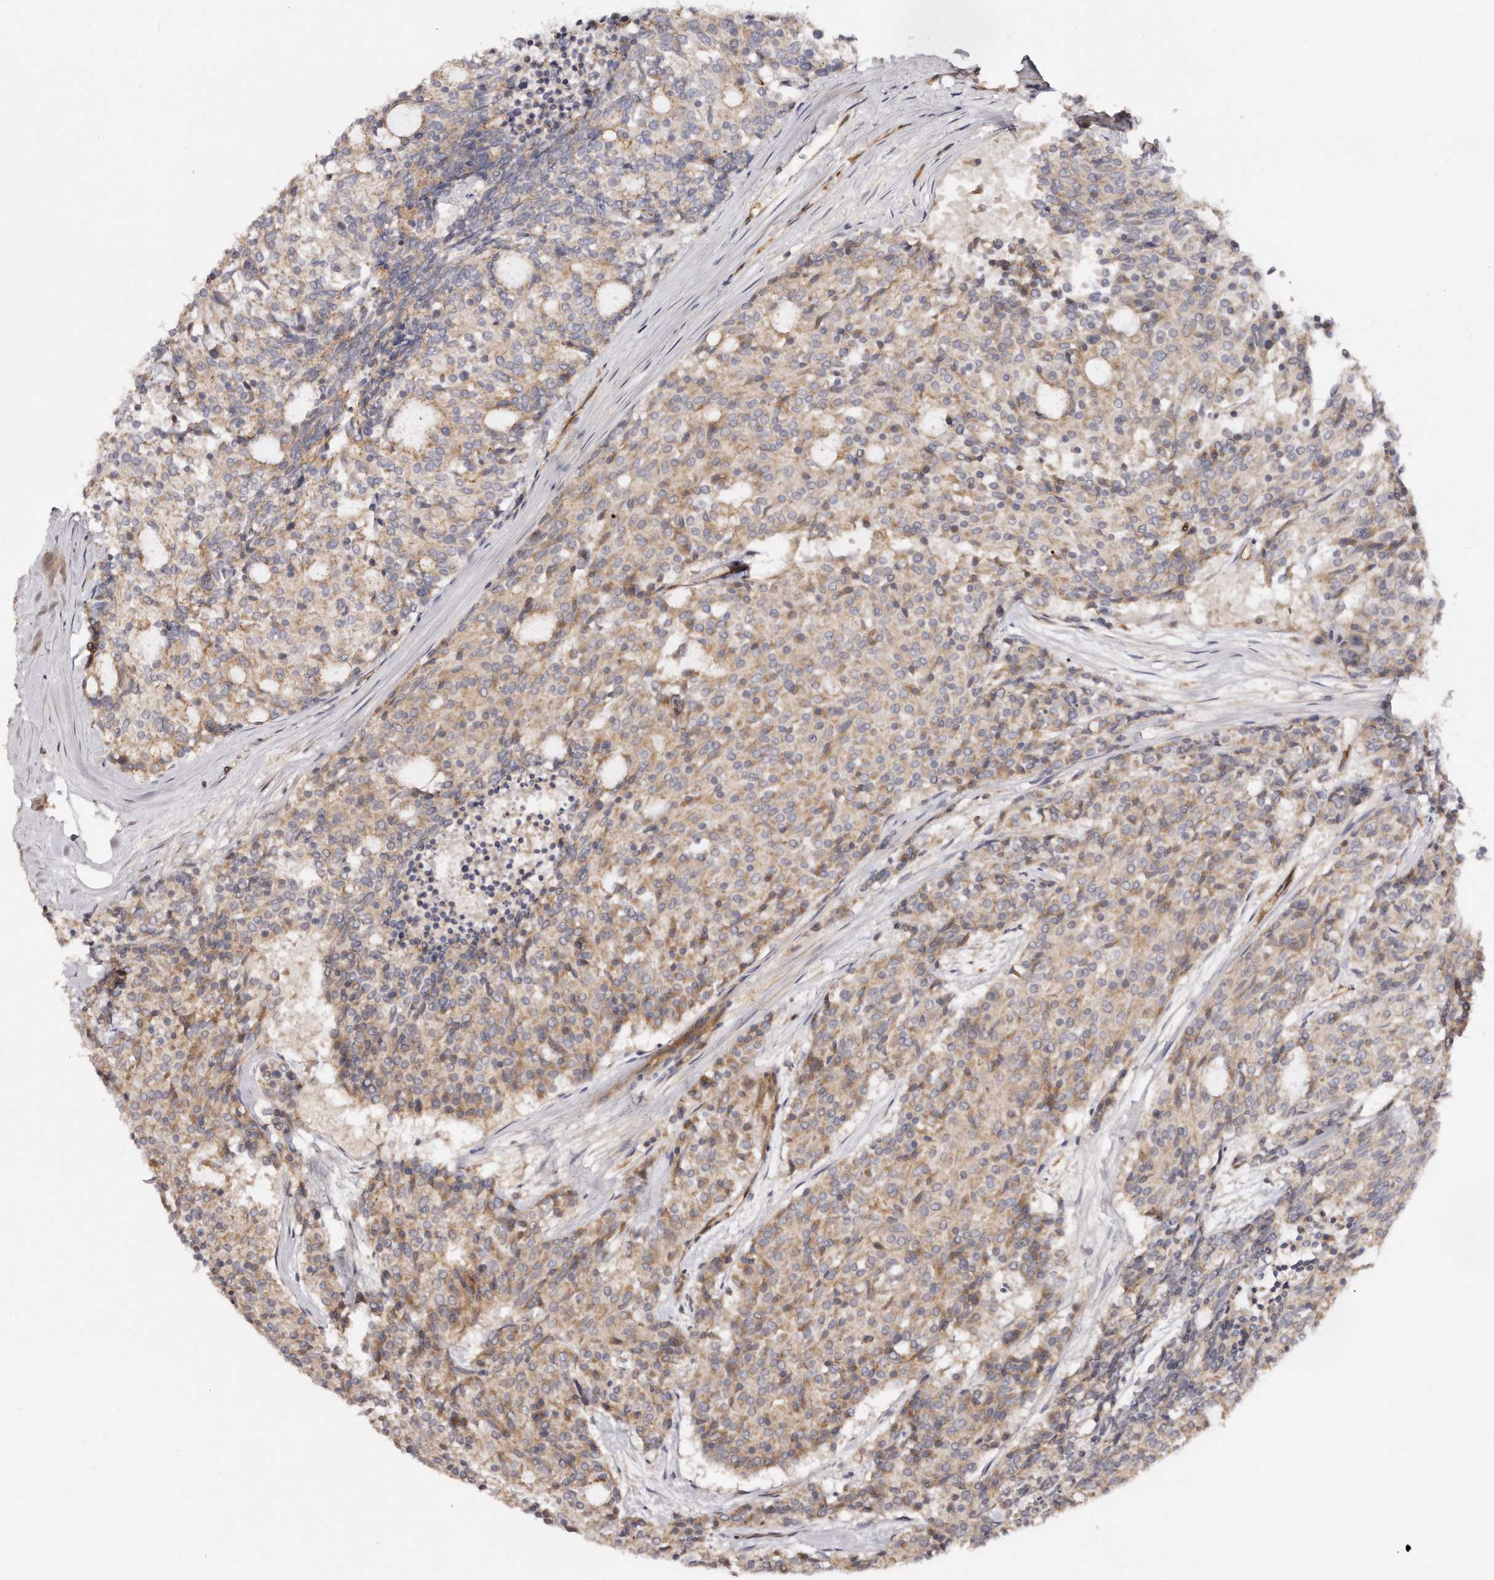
{"staining": {"intensity": "weak", "quantity": ">75%", "location": "cytoplasmic/membranous"}, "tissue": "carcinoid", "cell_type": "Tumor cells", "image_type": "cancer", "snomed": [{"axis": "morphology", "description": "Carcinoid, malignant, NOS"}, {"axis": "topography", "description": "Pancreas"}], "caption": "This micrograph exhibits immunohistochemistry staining of carcinoid, with low weak cytoplasmic/membranous staining in approximately >75% of tumor cells.", "gene": "GBP4", "patient": {"sex": "female", "age": 54}}